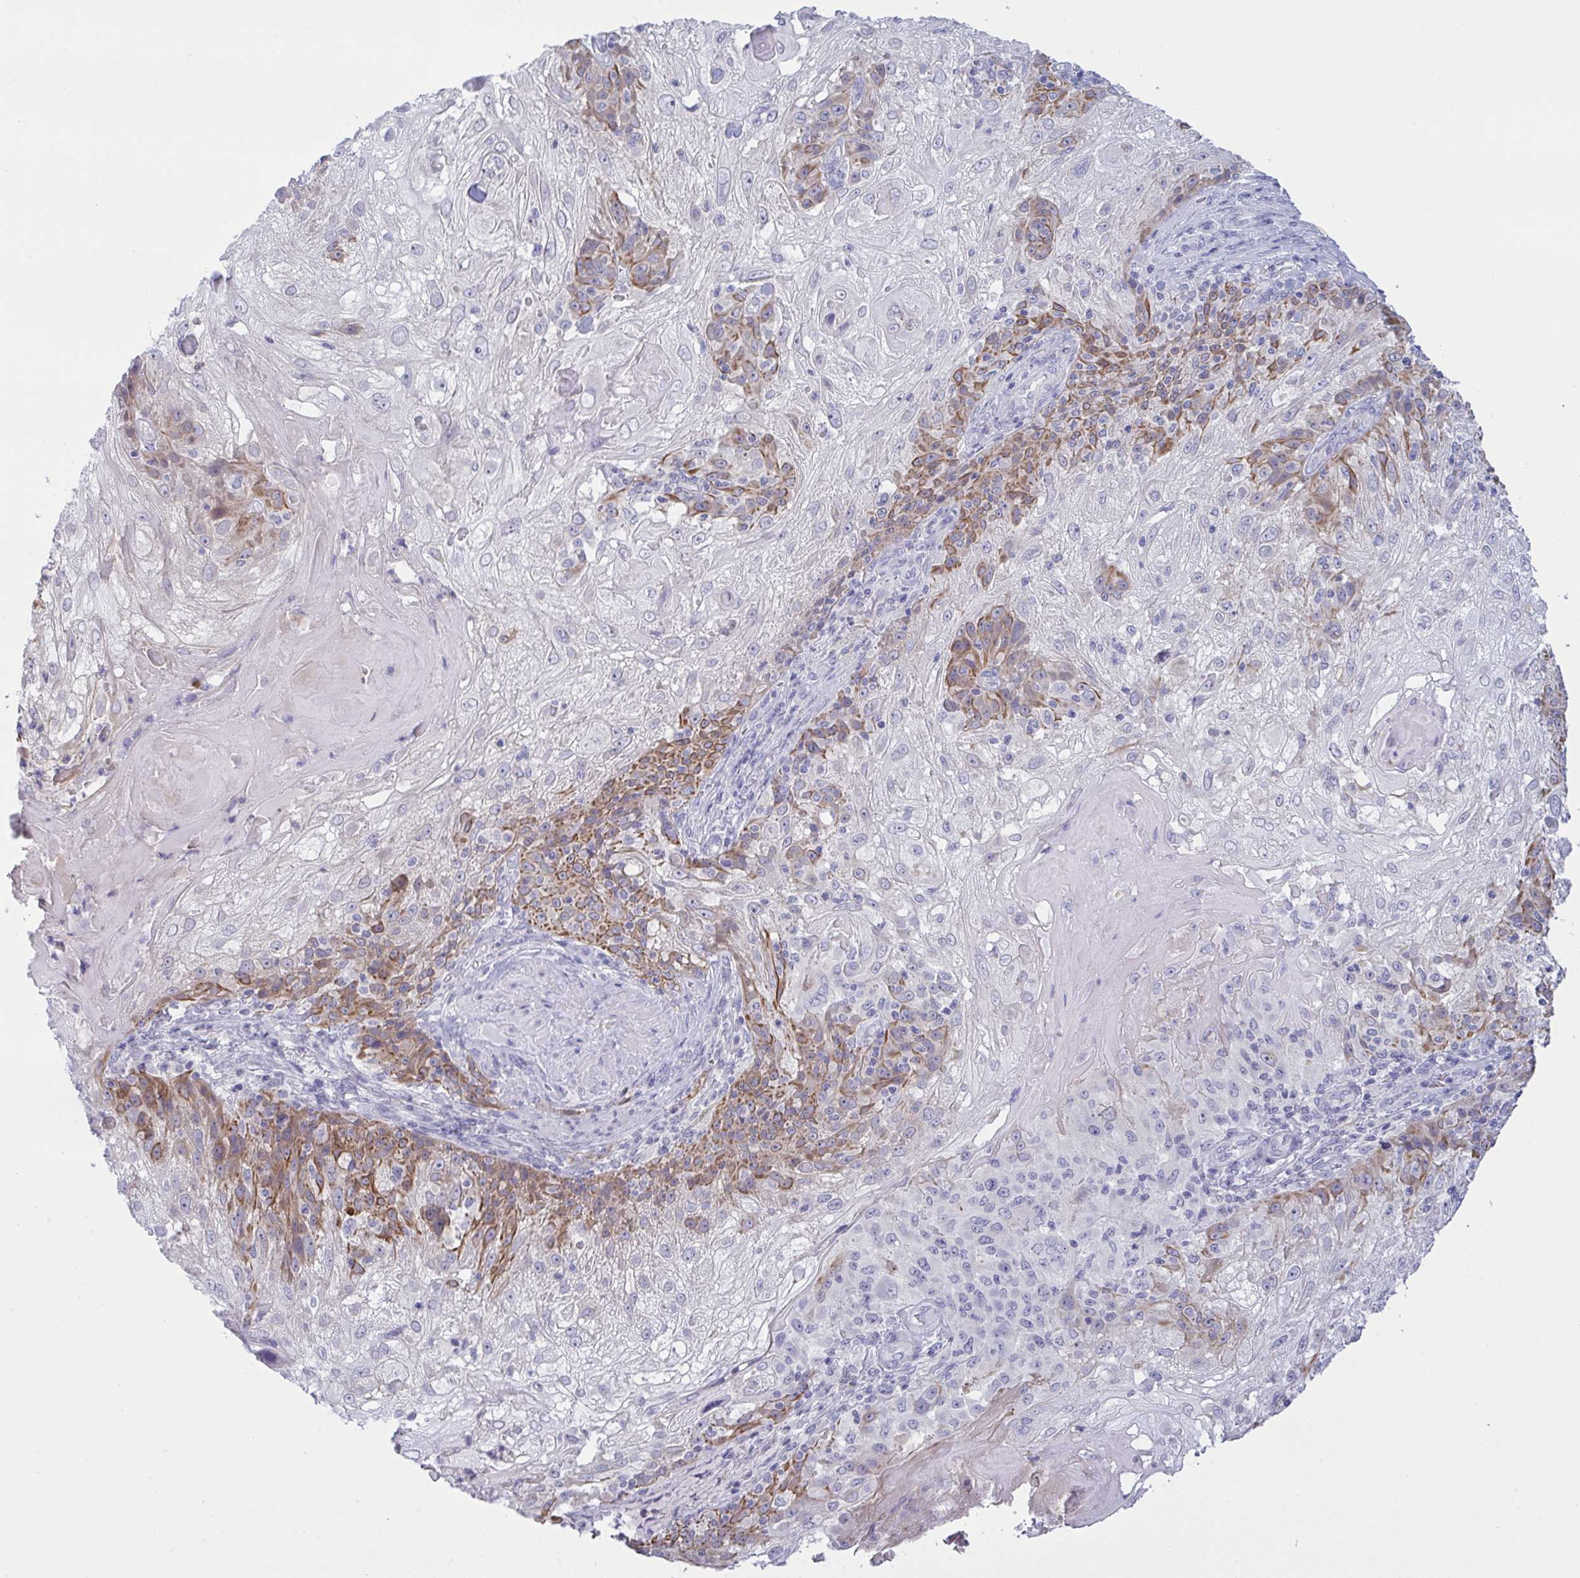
{"staining": {"intensity": "moderate", "quantity": "<25%", "location": "cytoplasmic/membranous"}, "tissue": "skin cancer", "cell_type": "Tumor cells", "image_type": "cancer", "snomed": [{"axis": "morphology", "description": "Normal tissue, NOS"}, {"axis": "morphology", "description": "Squamous cell carcinoma, NOS"}, {"axis": "topography", "description": "Skin"}], "caption": "Immunohistochemistry (DAB) staining of skin squamous cell carcinoma reveals moderate cytoplasmic/membranous protein staining in approximately <25% of tumor cells. (DAB (3,3'-diaminobenzidine) IHC with brightfield microscopy, high magnification).", "gene": "TENT5D", "patient": {"sex": "female", "age": 83}}